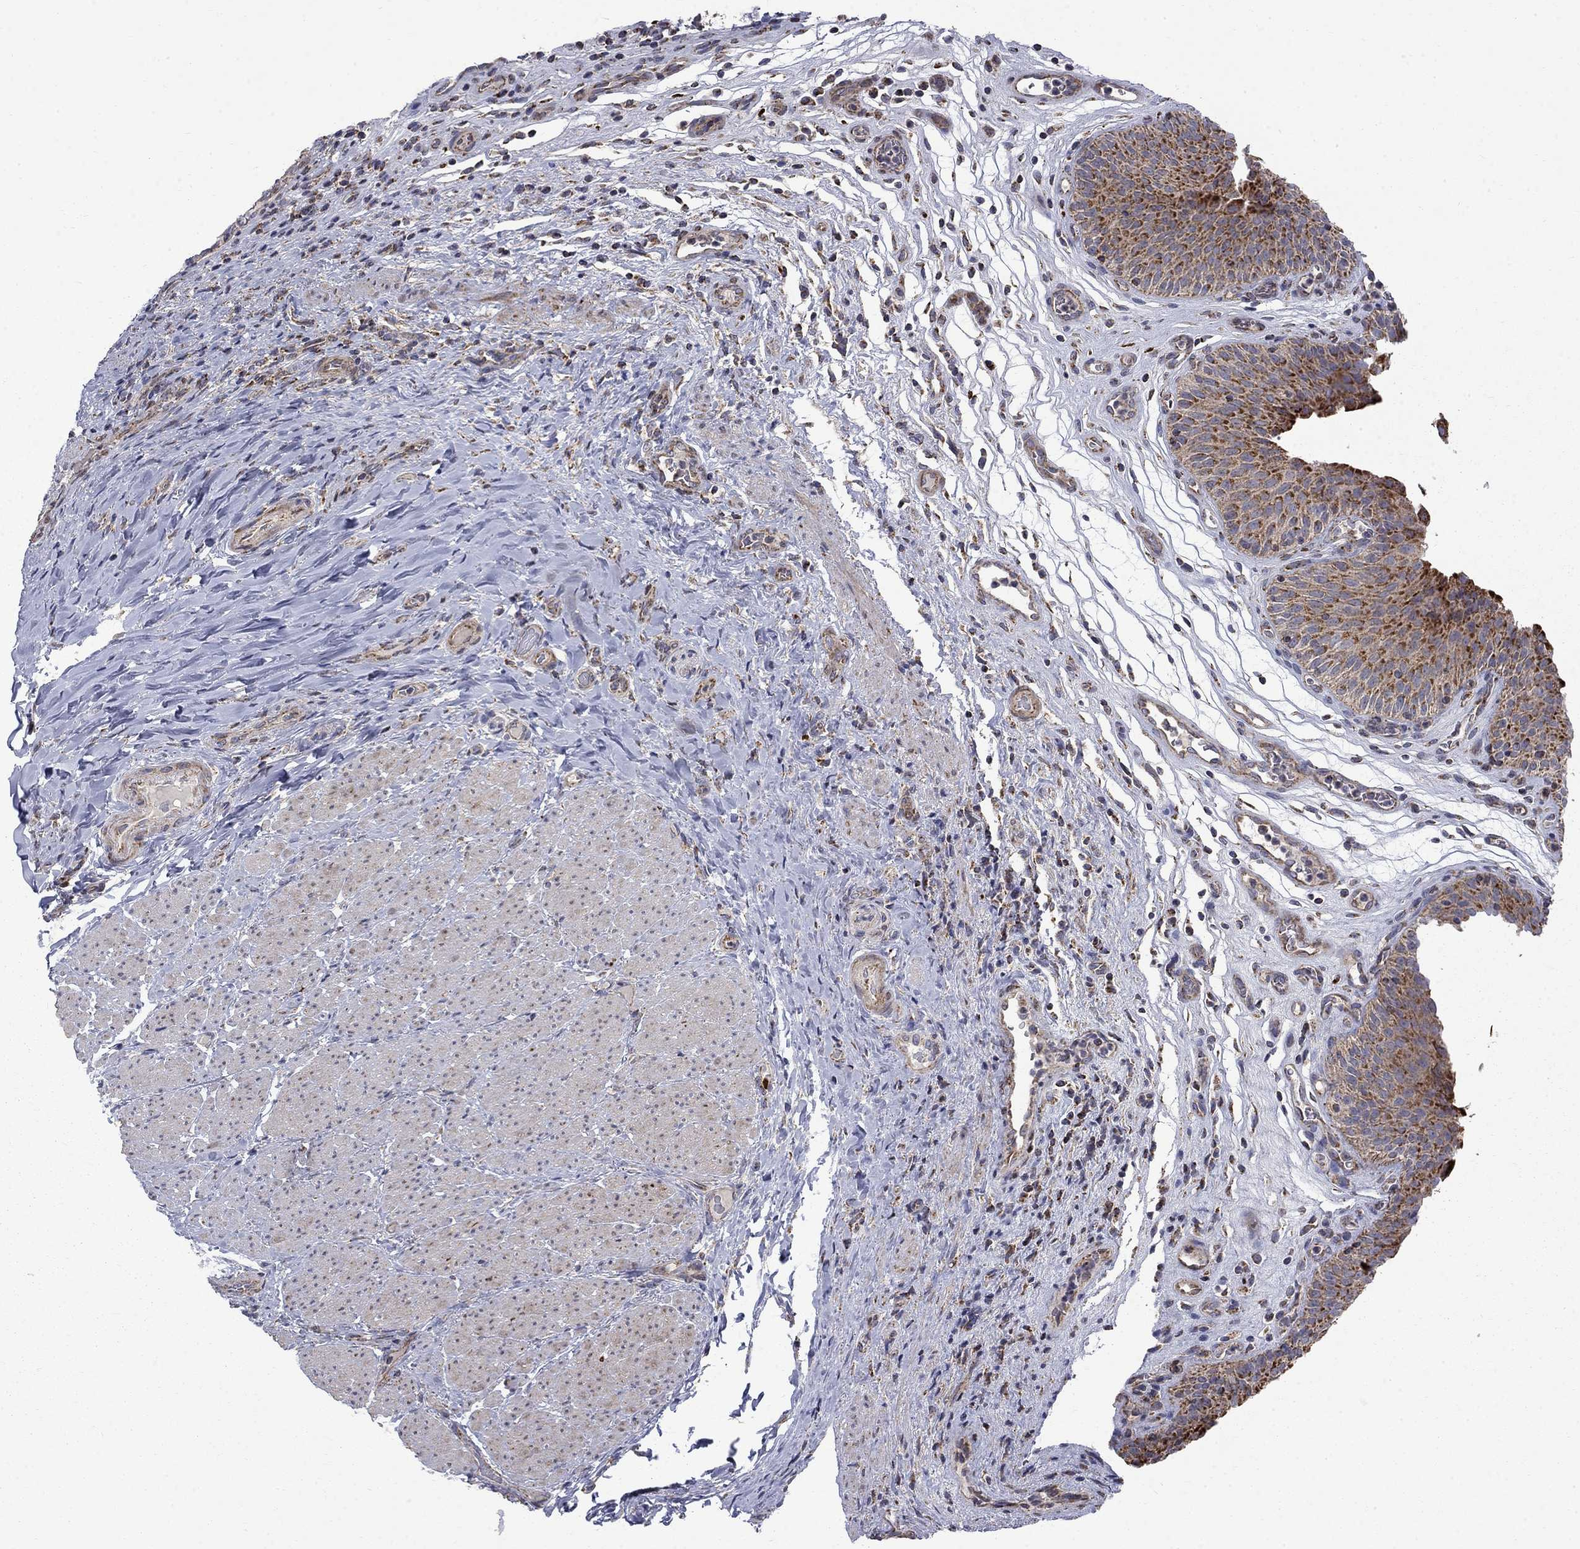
{"staining": {"intensity": "strong", "quantity": "<25%", "location": "cytoplasmic/membranous"}, "tissue": "urinary bladder", "cell_type": "Urothelial cells", "image_type": "normal", "snomed": [{"axis": "morphology", "description": "Normal tissue, NOS"}, {"axis": "topography", "description": "Urinary bladder"}], "caption": "Immunohistochemical staining of normal urinary bladder displays strong cytoplasmic/membranous protein staining in about <25% of urothelial cells. (brown staining indicates protein expression, while blue staining denotes nuclei).", "gene": "PCBP3", "patient": {"sex": "male", "age": 66}}